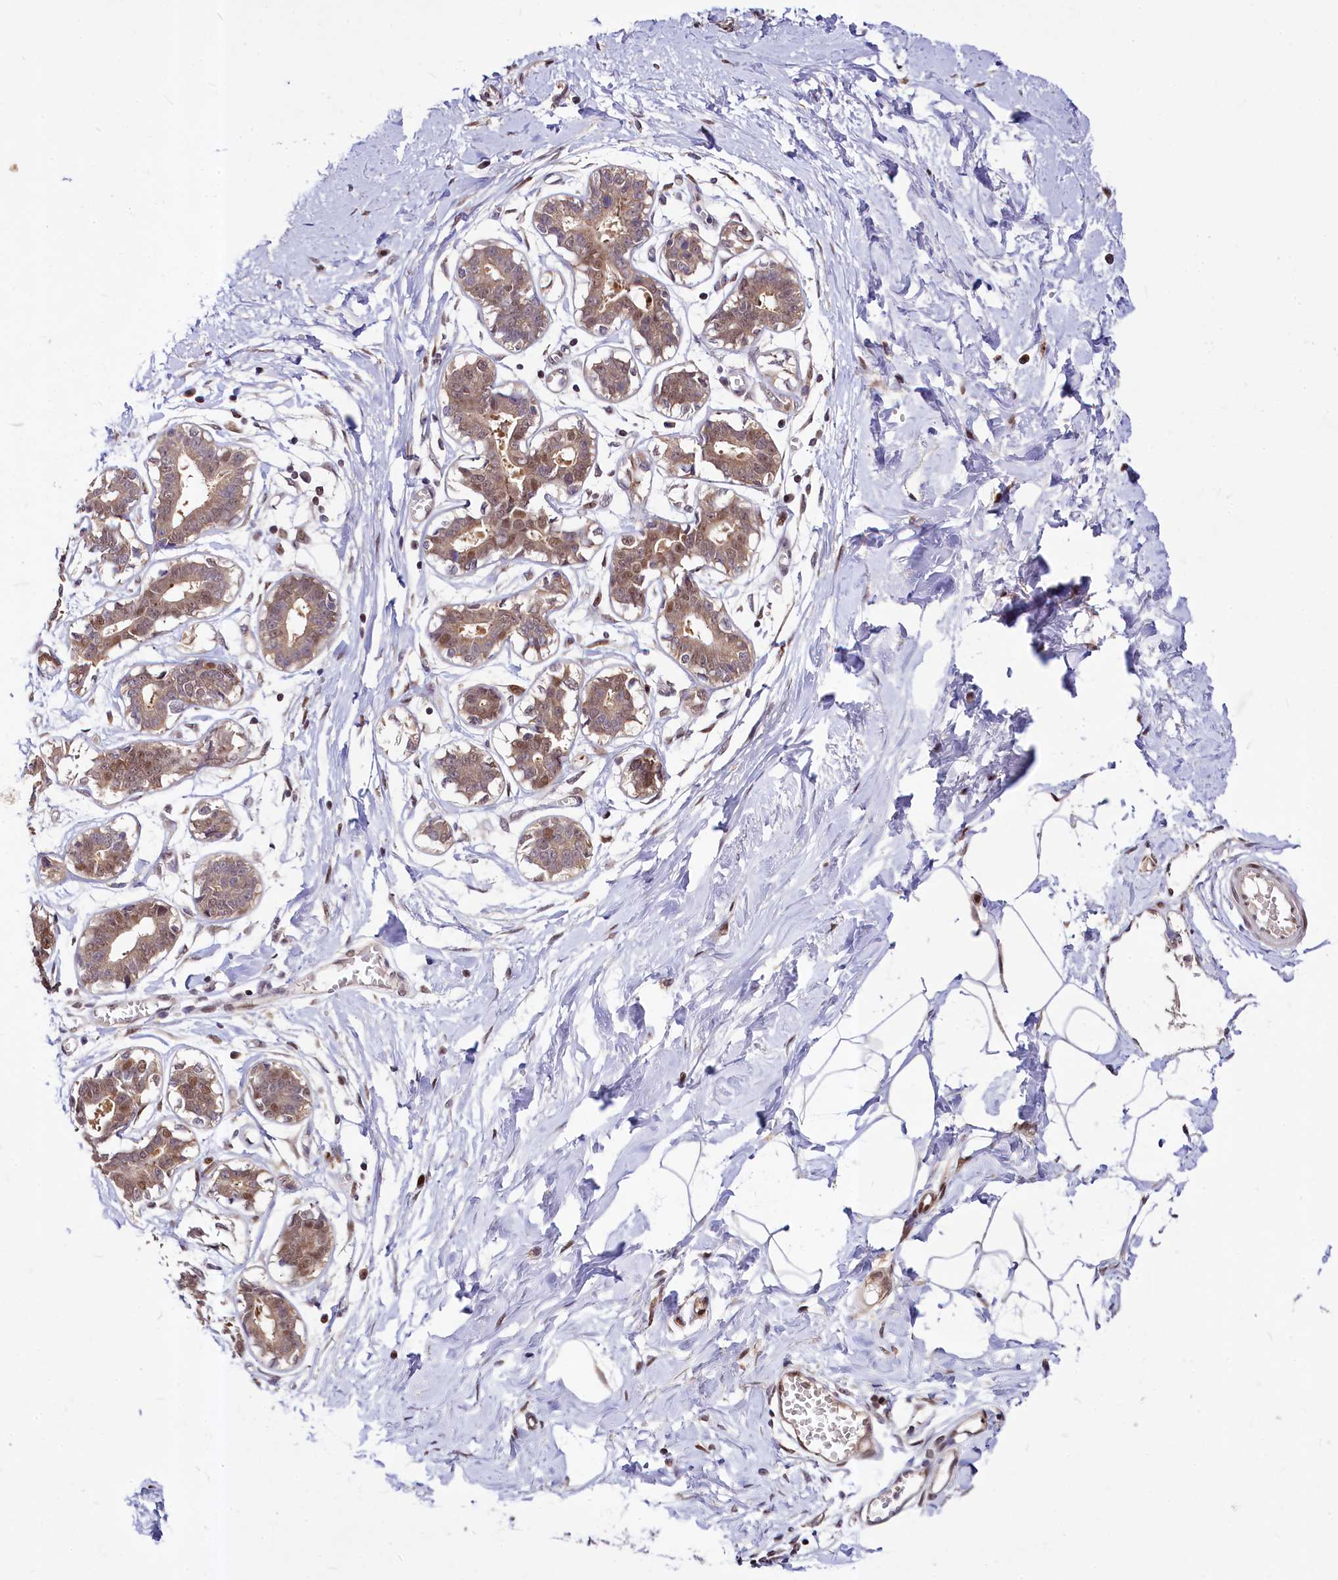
{"staining": {"intensity": "weak", "quantity": ">75%", "location": "nuclear"}, "tissue": "breast", "cell_type": "Adipocytes", "image_type": "normal", "snomed": [{"axis": "morphology", "description": "Normal tissue, NOS"}, {"axis": "topography", "description": "Breast"}], "caption": "This histopathology image demonstrates IHC staining of unremarkable breast, with low weak nuclear positivity in about >75% of adipocytes.", "gene": "MAML2", "patient": {"sex": "female", "age": 27}}